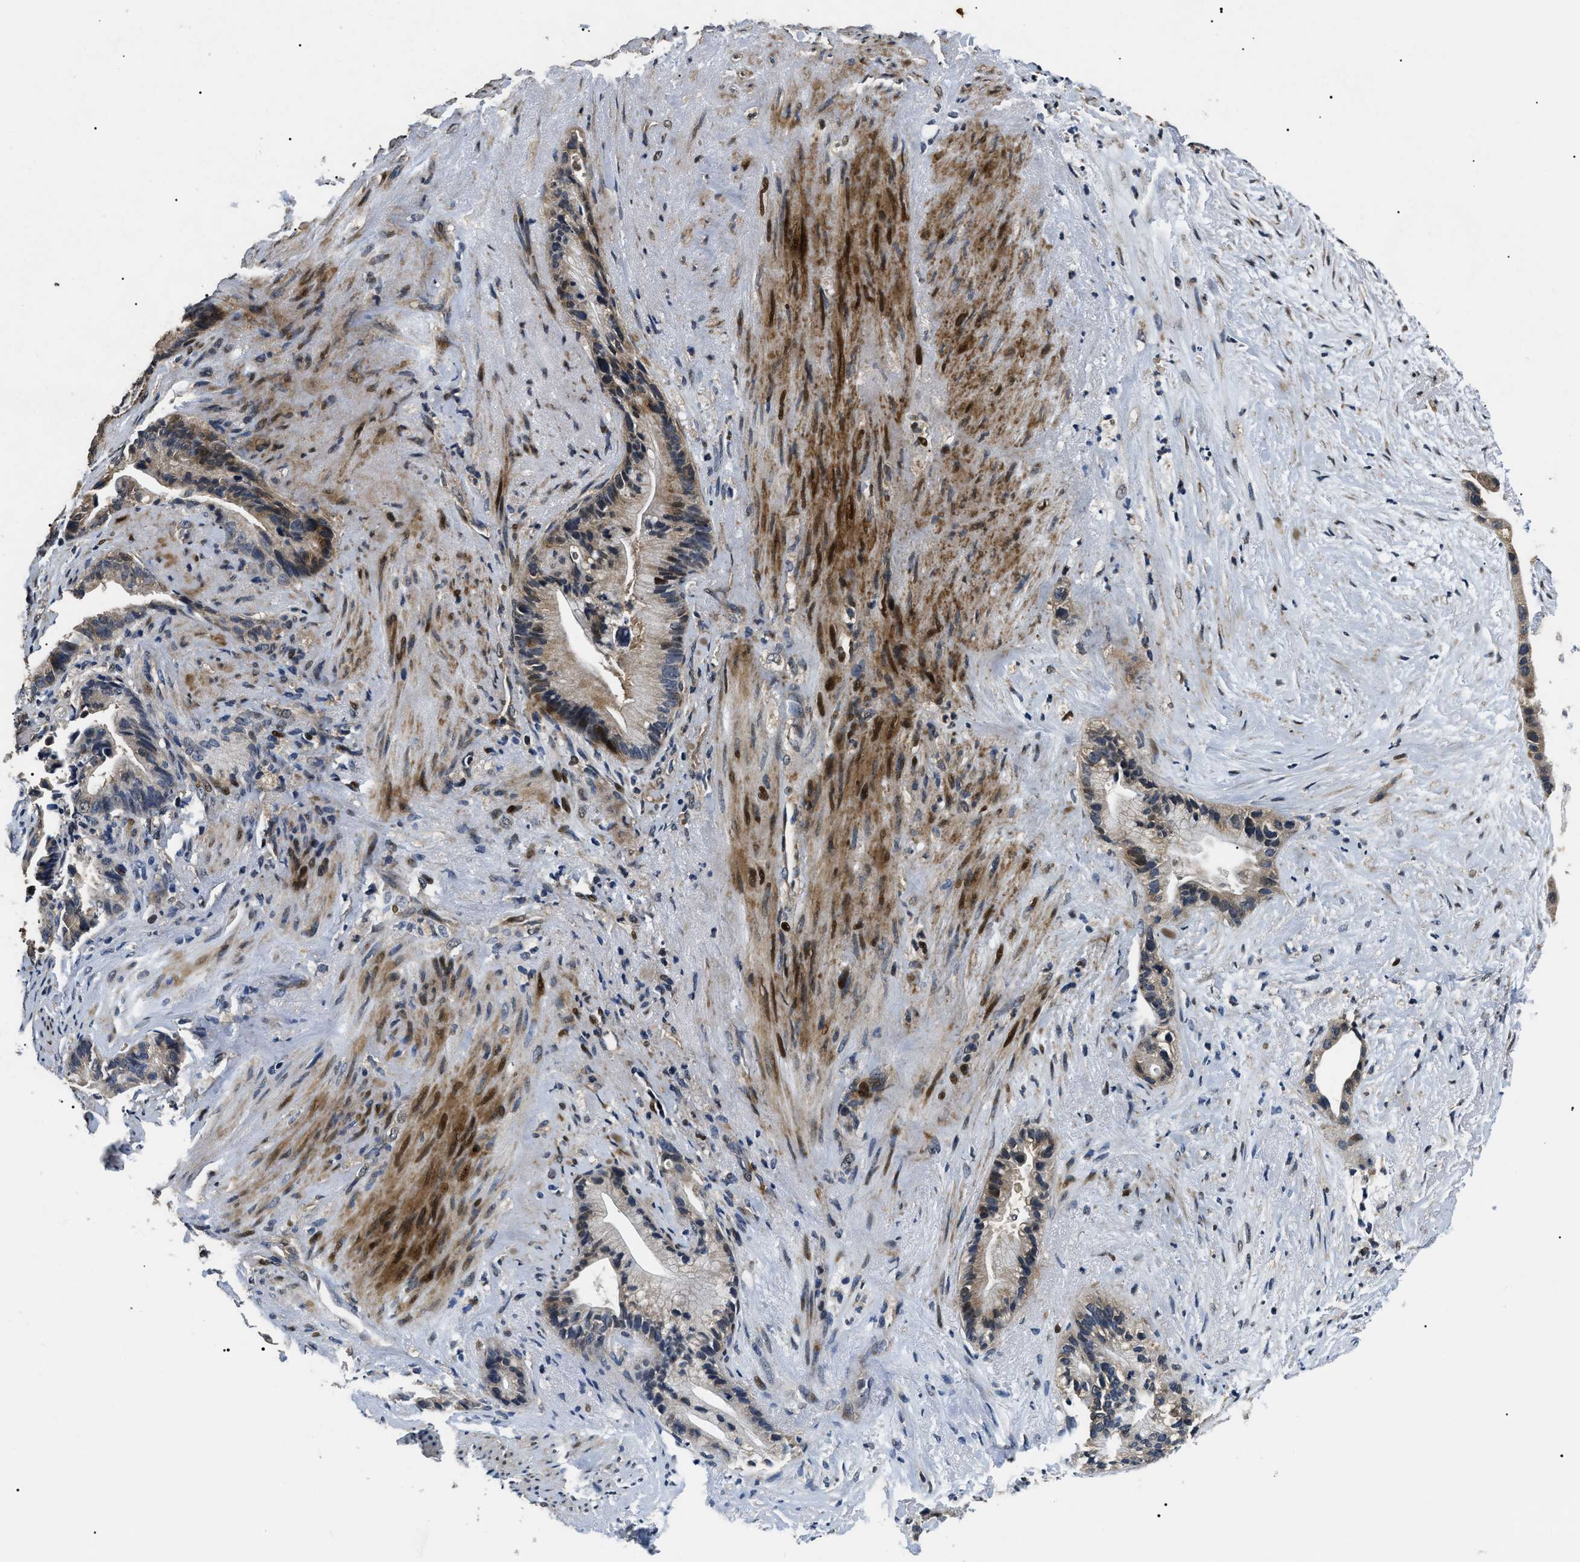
{"staining": {"intensity": "weak", "quantity": "<25%", "location": "nuclear"}, "tissue": "liver cancer", "cell_type": "Tumor cells", "image_type": "cancer", "snomed": [{"axis": "morphology", "description": "Cholangiocarcinoma"}, {"axis": "topography", "description": "Liver"}], "caption": "Immunohistochemistry (IHC) photomicrograph of neoplastic tissue: human cholangiocarcinoma (liver) stained with DAB reveals no significant protein staining in tumor cells.", "gene": "PSMD8", "patient": {"sex": "female", "age": 55}}